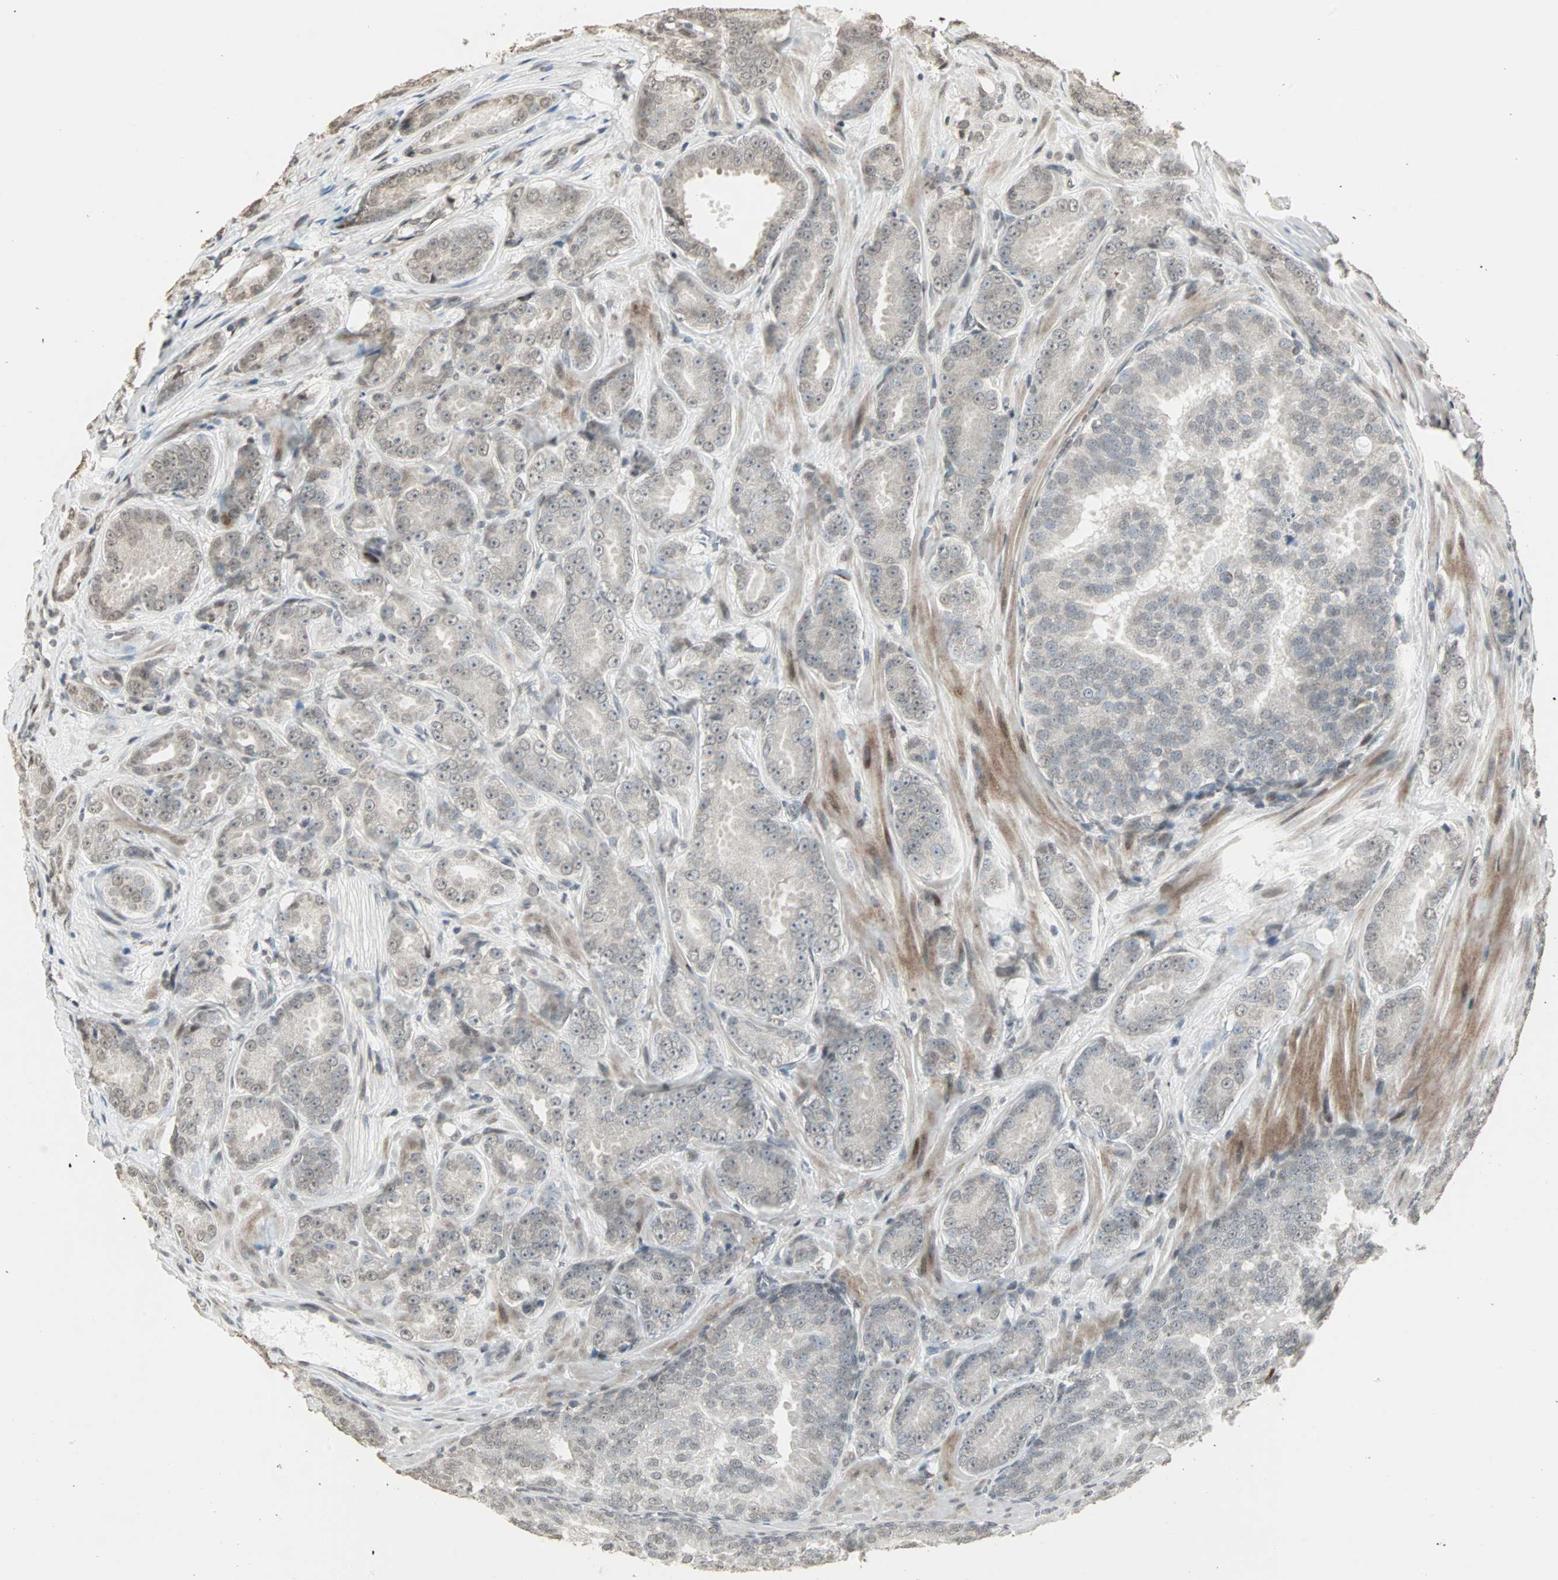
{"staining": {"intensity": "weak", "quantity": "<25%", "location": "cytoplasmic/membranous"}, "tissue": "prostate cancer", "cell_type": "Tumor cells", "image_type": "cancer", "snomed": [{"axis": "morphology", "description": "Adenocarcinoma, High grade"}, {"axis": "topography", "description": "Prostate"}], "caption": "Tumor cells are negative for protein expression in human adenocarcinoma (high-grade) (prostate). (DAB (3,3'-diaminobenzidine) immunohistochemistry (IHC) visualized using brightfield microscopy, high magnification).", "gene": "CBLC", "patient": {"sex": "male", "age": 64}}